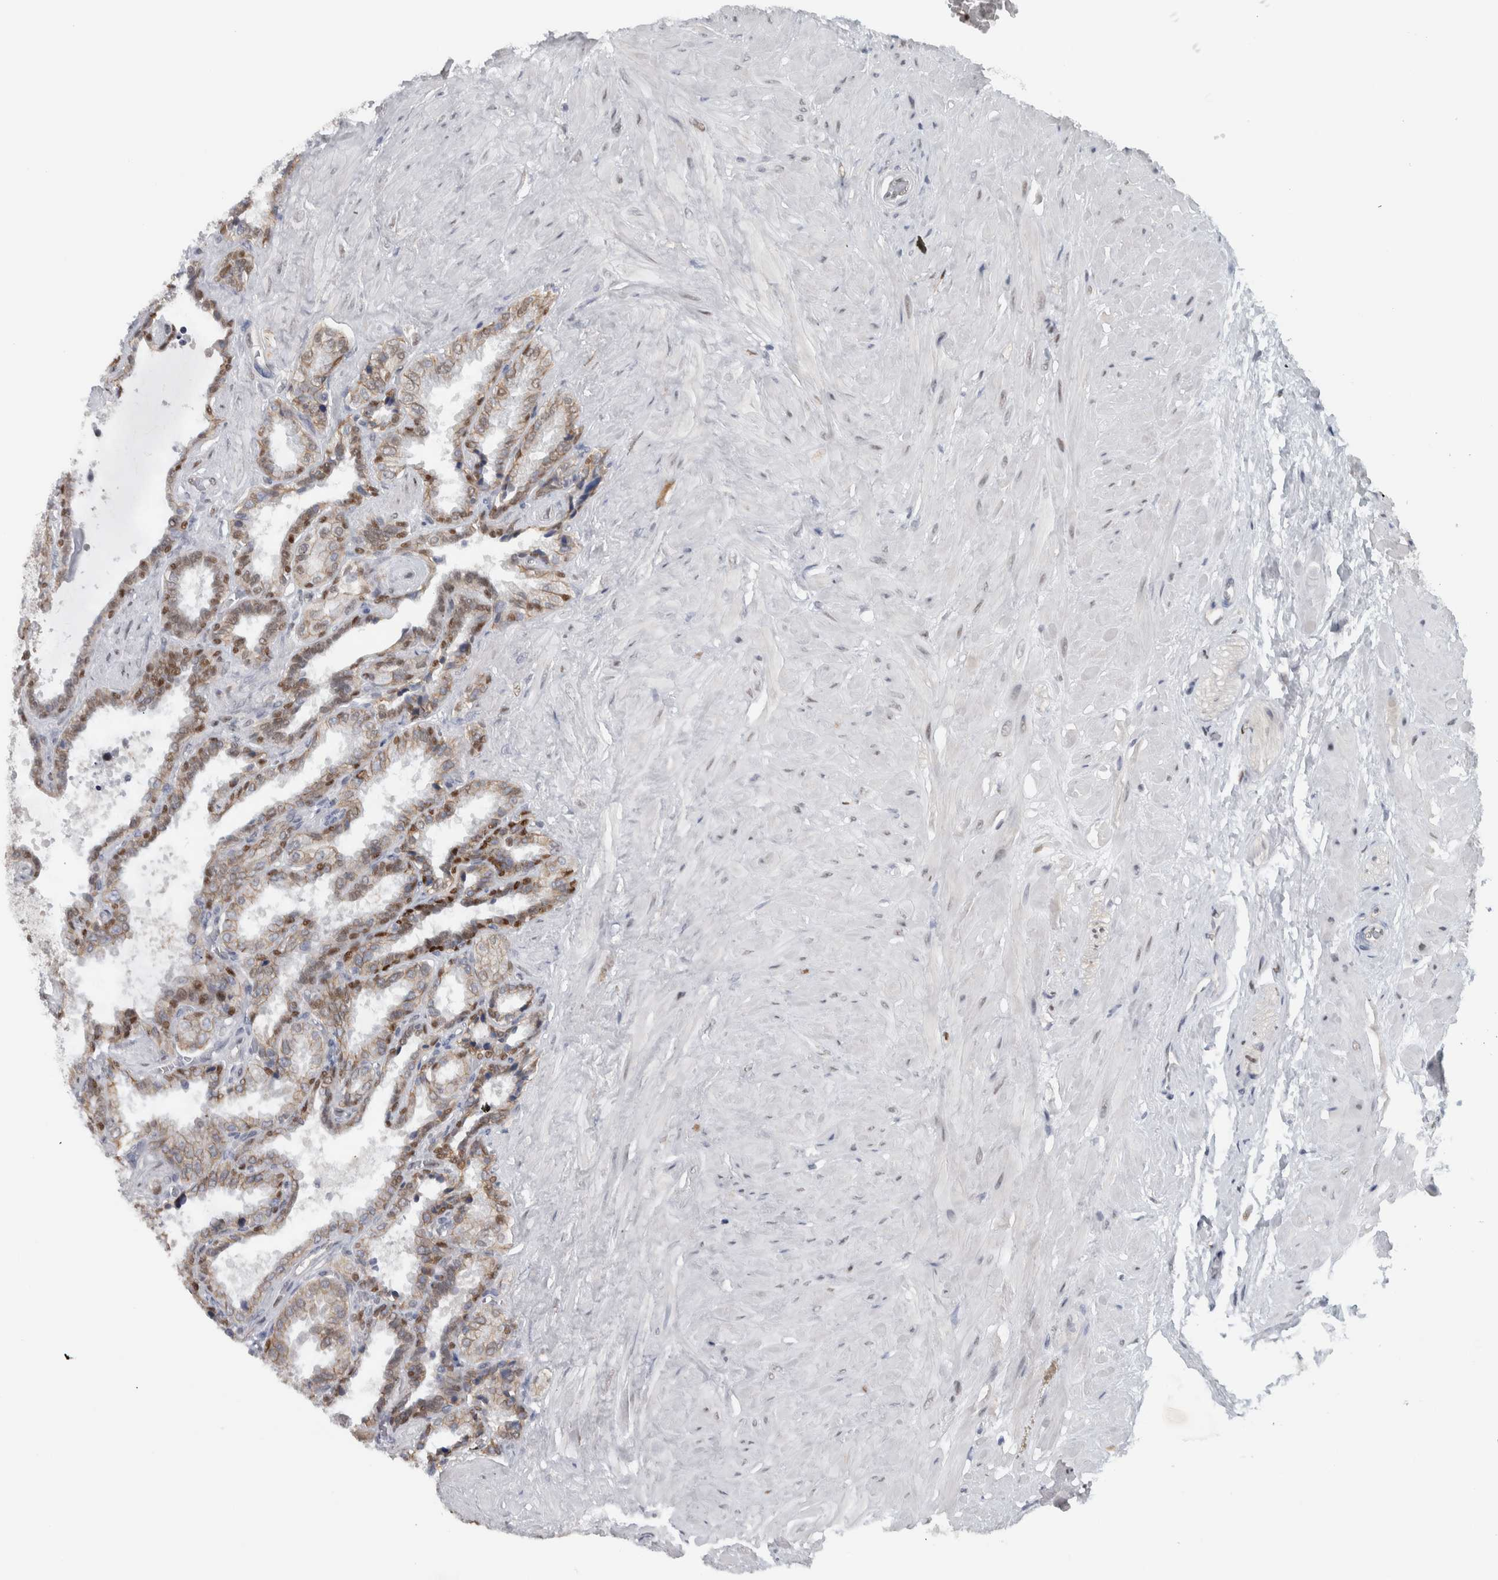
{"staining": {"intensity": "moderate", "quantity": ">75%", "location": "cytoplasmic/membranous,nuclear"}, "tissue": "seminal vesicle", "cell_type": "Glandular cells", "image_type": "normal", "snomed": [{"axis": "morphology", "description": "Normal tissue, NOS"}, {"axis": "topography", "description": "Seminal veicle"}], "caption": "Glandular cells demonstrate moderate cytoplasmic/membranous,nuclear expression in approximately >75% of cells in unremarkable seminal vesicle. (Stains: DAB in brown, nuclei in blue, Microscopy: brightfield microscopy at high magnification).", "gene": "ADPRM", "patient": {"sex": "male", "age": 46}}